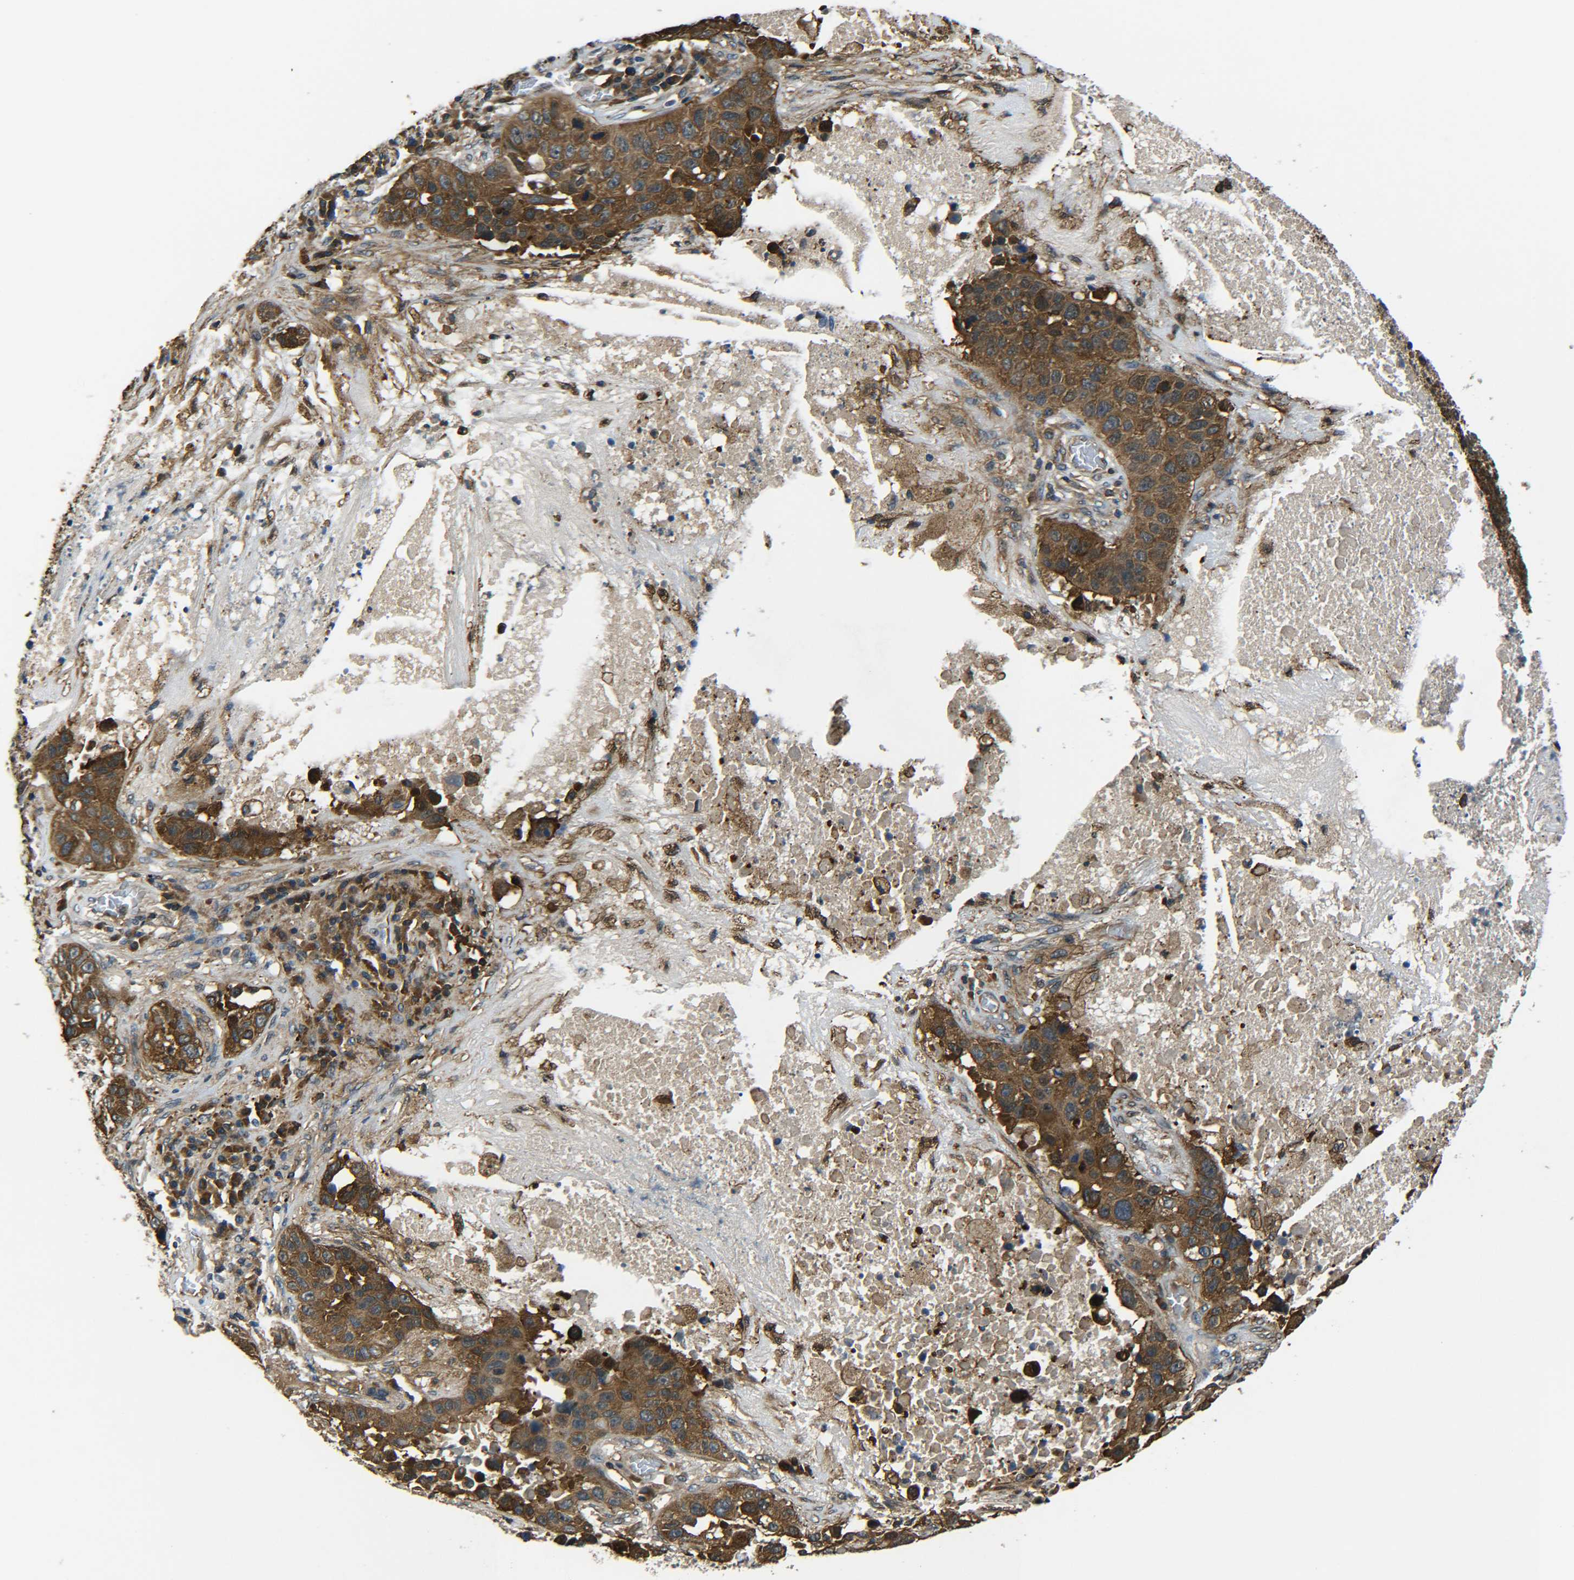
{"staining": {"intensity": "strong", "quantity": ">75%", "location": "cytoplasmic/membranous"}, "tissue": "lung cancer", "cell_type": "Tumor cells", "image_type": "cancer", "snomed": [{"axis": "morphology", "description": "Squamous cell carcinoma, NOS"}, {"axis": "topography", "description": "Lung"}], "caption": "Strong cytoplasmic/membranous protein staining is identified in about >75% of tumor cells in squamous cell carcinoma (lung). (IHC, brightfield microscopy, high magnification).", "gene": "PREB", "patient": {"sex": "male", "age": 57}}